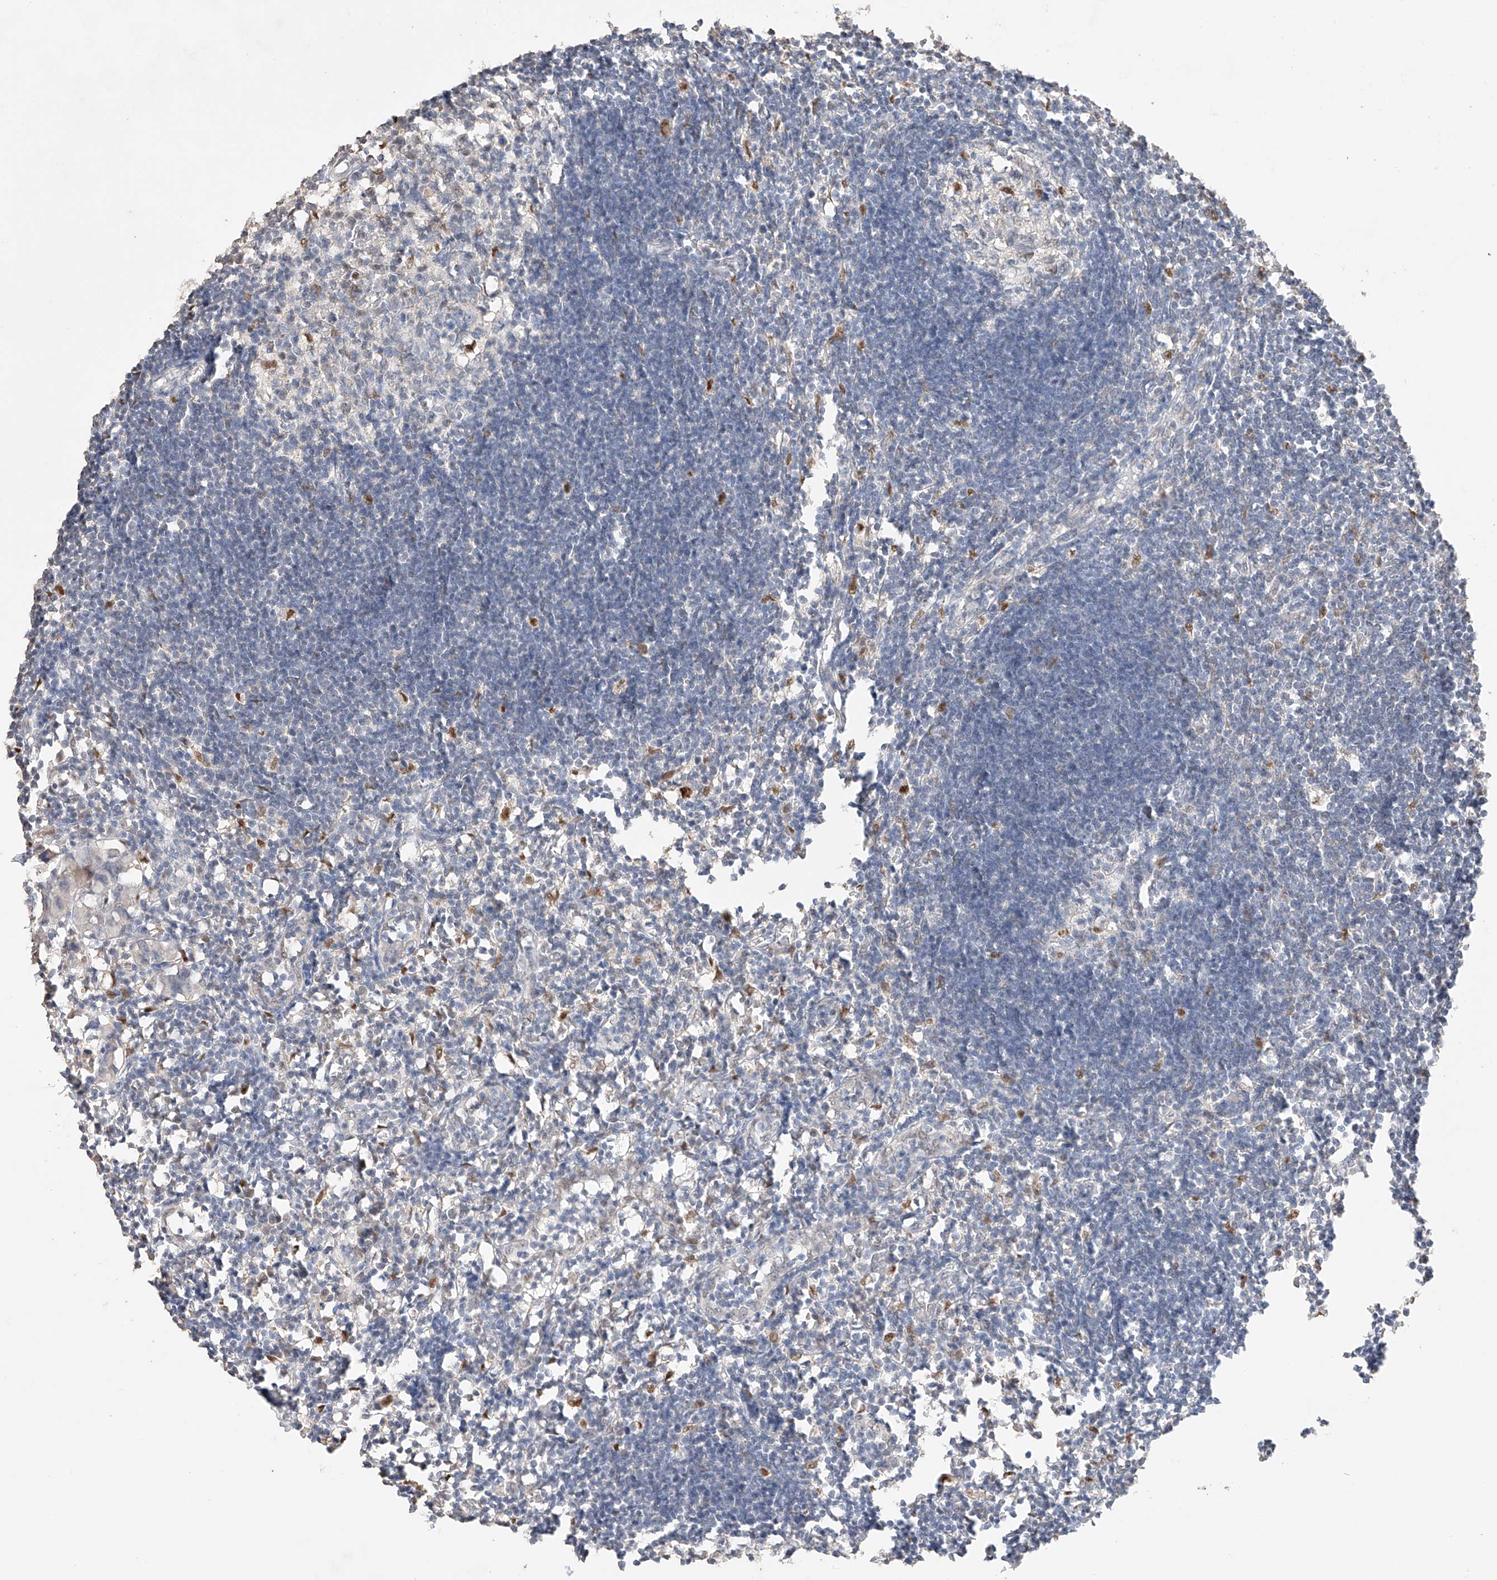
{"staining": {"intensity": "moderate", "quantity": "<25%", "location": "nuclear"}, "tissue": "lymph node", "cell_type": "Germinal center cells", "image_type": "normal", "snomed": [{"axis": "morphology", "description": "Normal tissue, NOS"}, {"axis": "morphology", "description": "Malignant melanoma, Metastatic site"}, {"axis": "topography", "description": "Lymph node"}], "caption": "Lymph node stained with DAB (3,3'-diaminobenzidine) IHC demonstrates low levels of moderate nuclear expression in approximately <25% of germinal center cells. (DAB (3,3'-diaminobenzidine) = brown stain, brightfield microscopy at high magnification).", "gene": "APIP", "patient": {"sex": "male", "age": 41}}